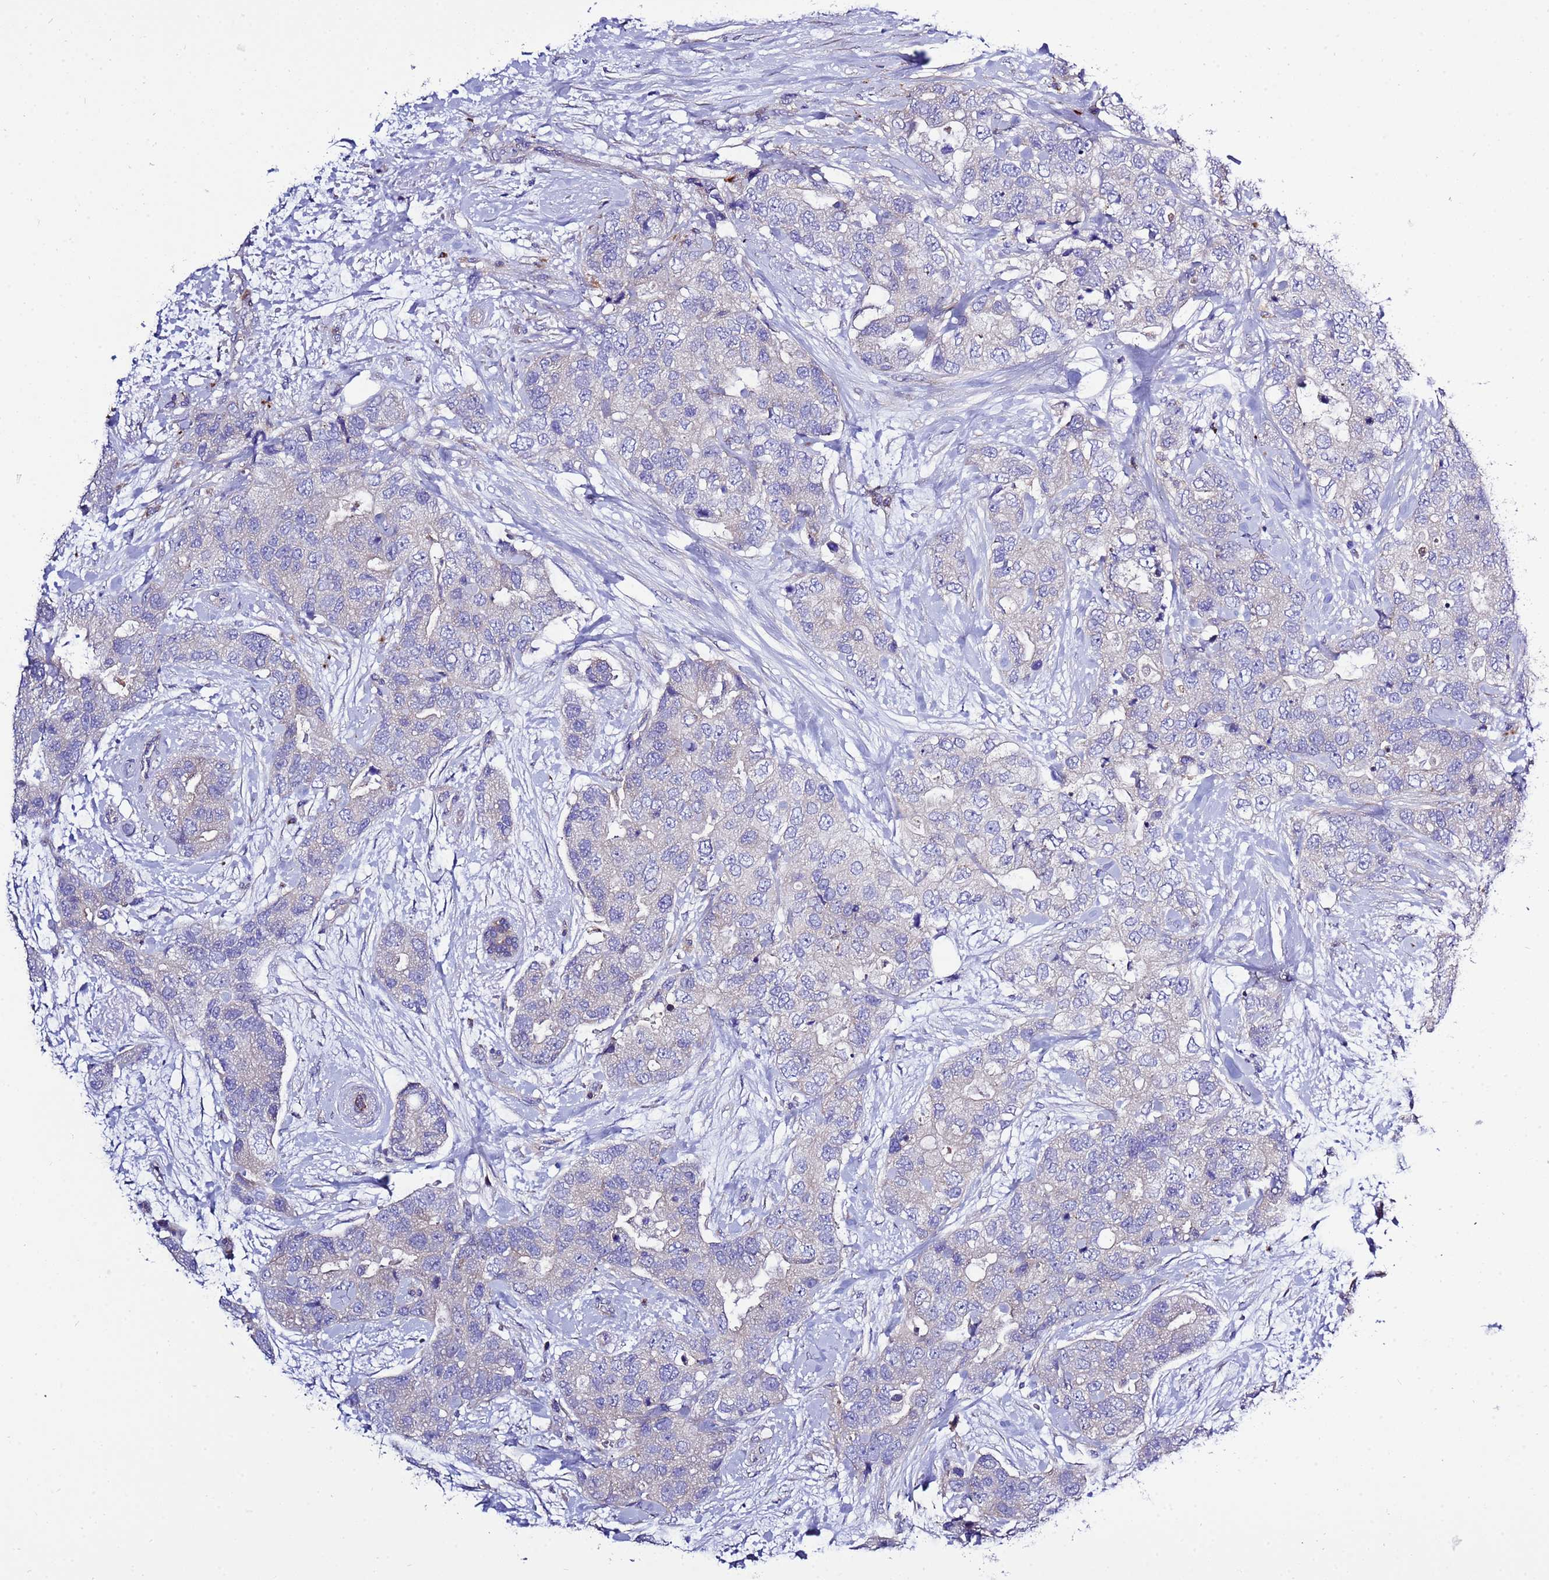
{"staining": {"intensity": "negative", "quantity": "none", "location": "none"}, "tissue": "breast cancer", "cell_type": "Tumor cells", "image_type": "cancer", "snomed": [{"axis": "morphology", "description": "Duct carcinoma"}, {"axis": "topography", "description": "Breast"}], "caption": "Protein analysis of breast intraductal carcinoma displays no significant staining in tumor cells. The staining was performed using DAB to visualize the protein expression in brown, while the nuclei were stained in blue with hematoxylin (Magnification: 20x).", "gene": "KICS2", "patient": {"sex": "female", "age": 62}}